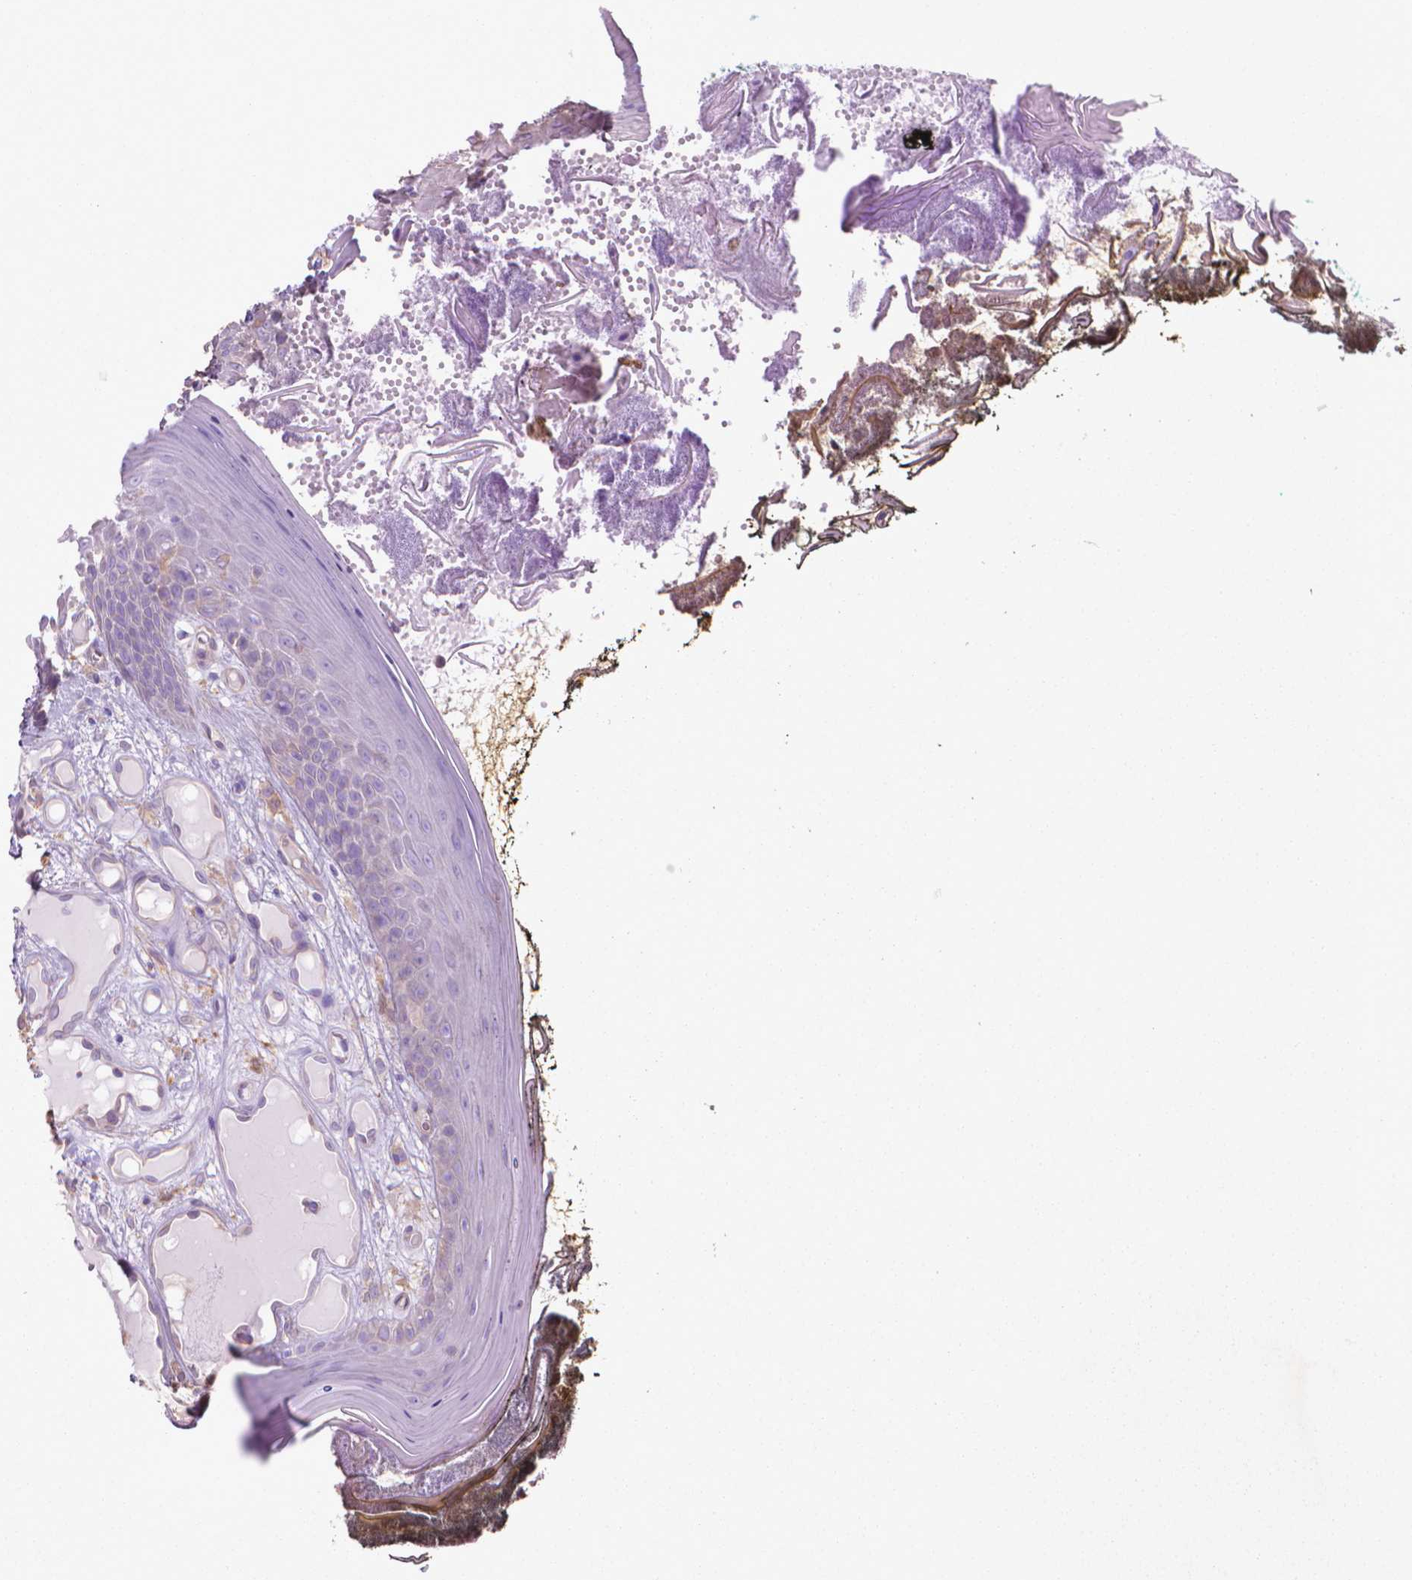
{"staining": {"intensity": "negative", "quantity": "none", "location": "none"}, "tissue": "oral mucosa", "cell_type": "Squamous epithelial cells", "image_type": "normal", "snomed": [{"axis": "morphology", "description": "Normal tissue, NOS"}, {"axis": "topography", "description": "Oral tissue"}], "caption": "An IHC image of unremarkable oral mucosa is shown. There is no staining in squamous epithelial cells of oral mucosa. (DAB (3,3'-diaminobenzidine) immunohistochemistry with hematoxylin counter stain).", "gene": "CORO1B", "patient": {"sex": "male", "age": 9}}